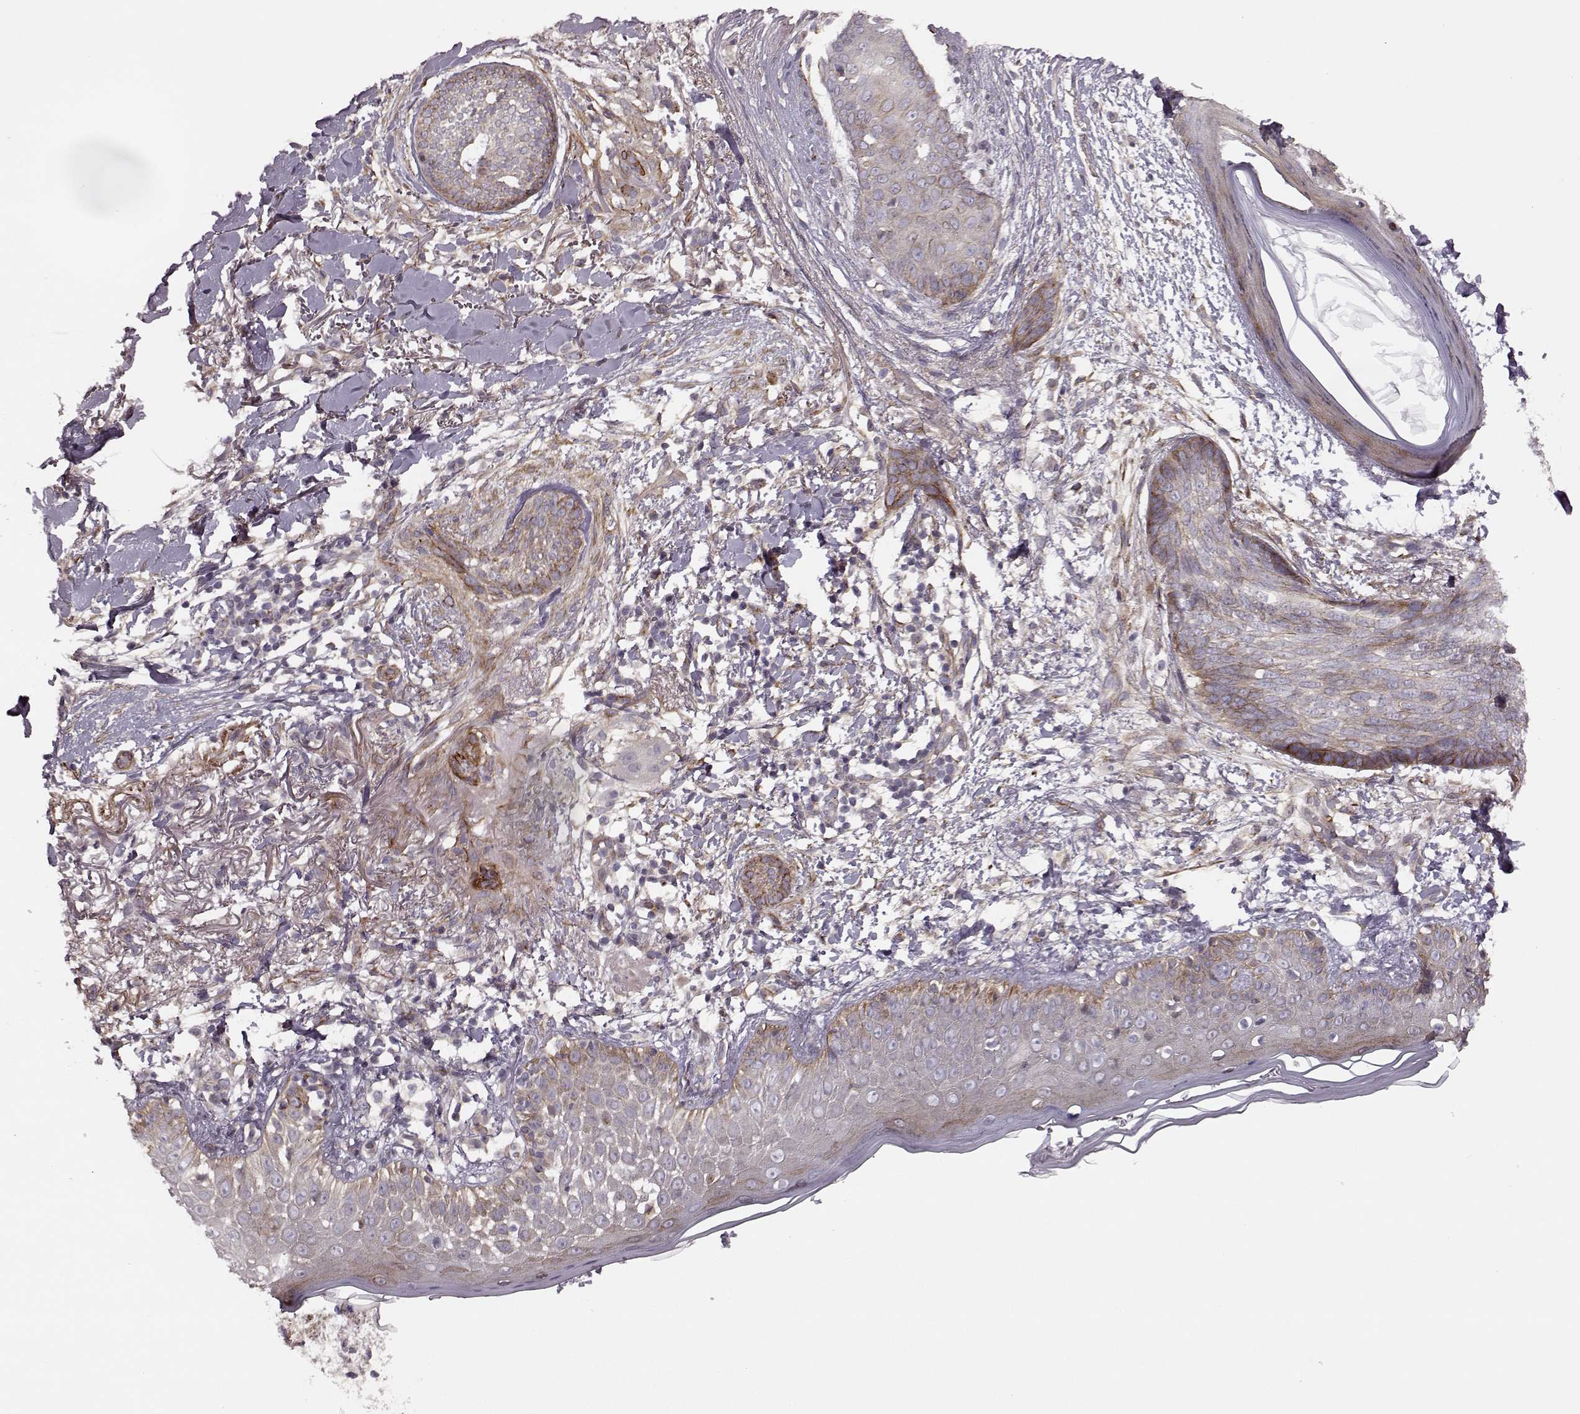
{"staining": {"intensity": "weak", "quantity": "25%-75%", "location": "cytoplasmic/membranous"}, "tissue": "skin cancer", "cell_type": "Tumor cells", "image_type": "cancer", "snomed": [{"axis": "morphology", "description": "Normal tissue, NOS"}, {"axis": "morphology", "description": "Basal cell carcinoma"}, {"axis": "topography", "description": "Skin"}], "caption": "High-magnification brightfield microscopy of skin basal cell carcinoma stained with DAB (3,3'-diaminobenzidine) (brown) and counterstained with hematoxylin (blue). tumor cells exhibit weak cytoplasmic/membranous expression is identified in approximately25%-75% of cells.", "gene": "MTR", "patient": {"sex": "male", "age": 84}}